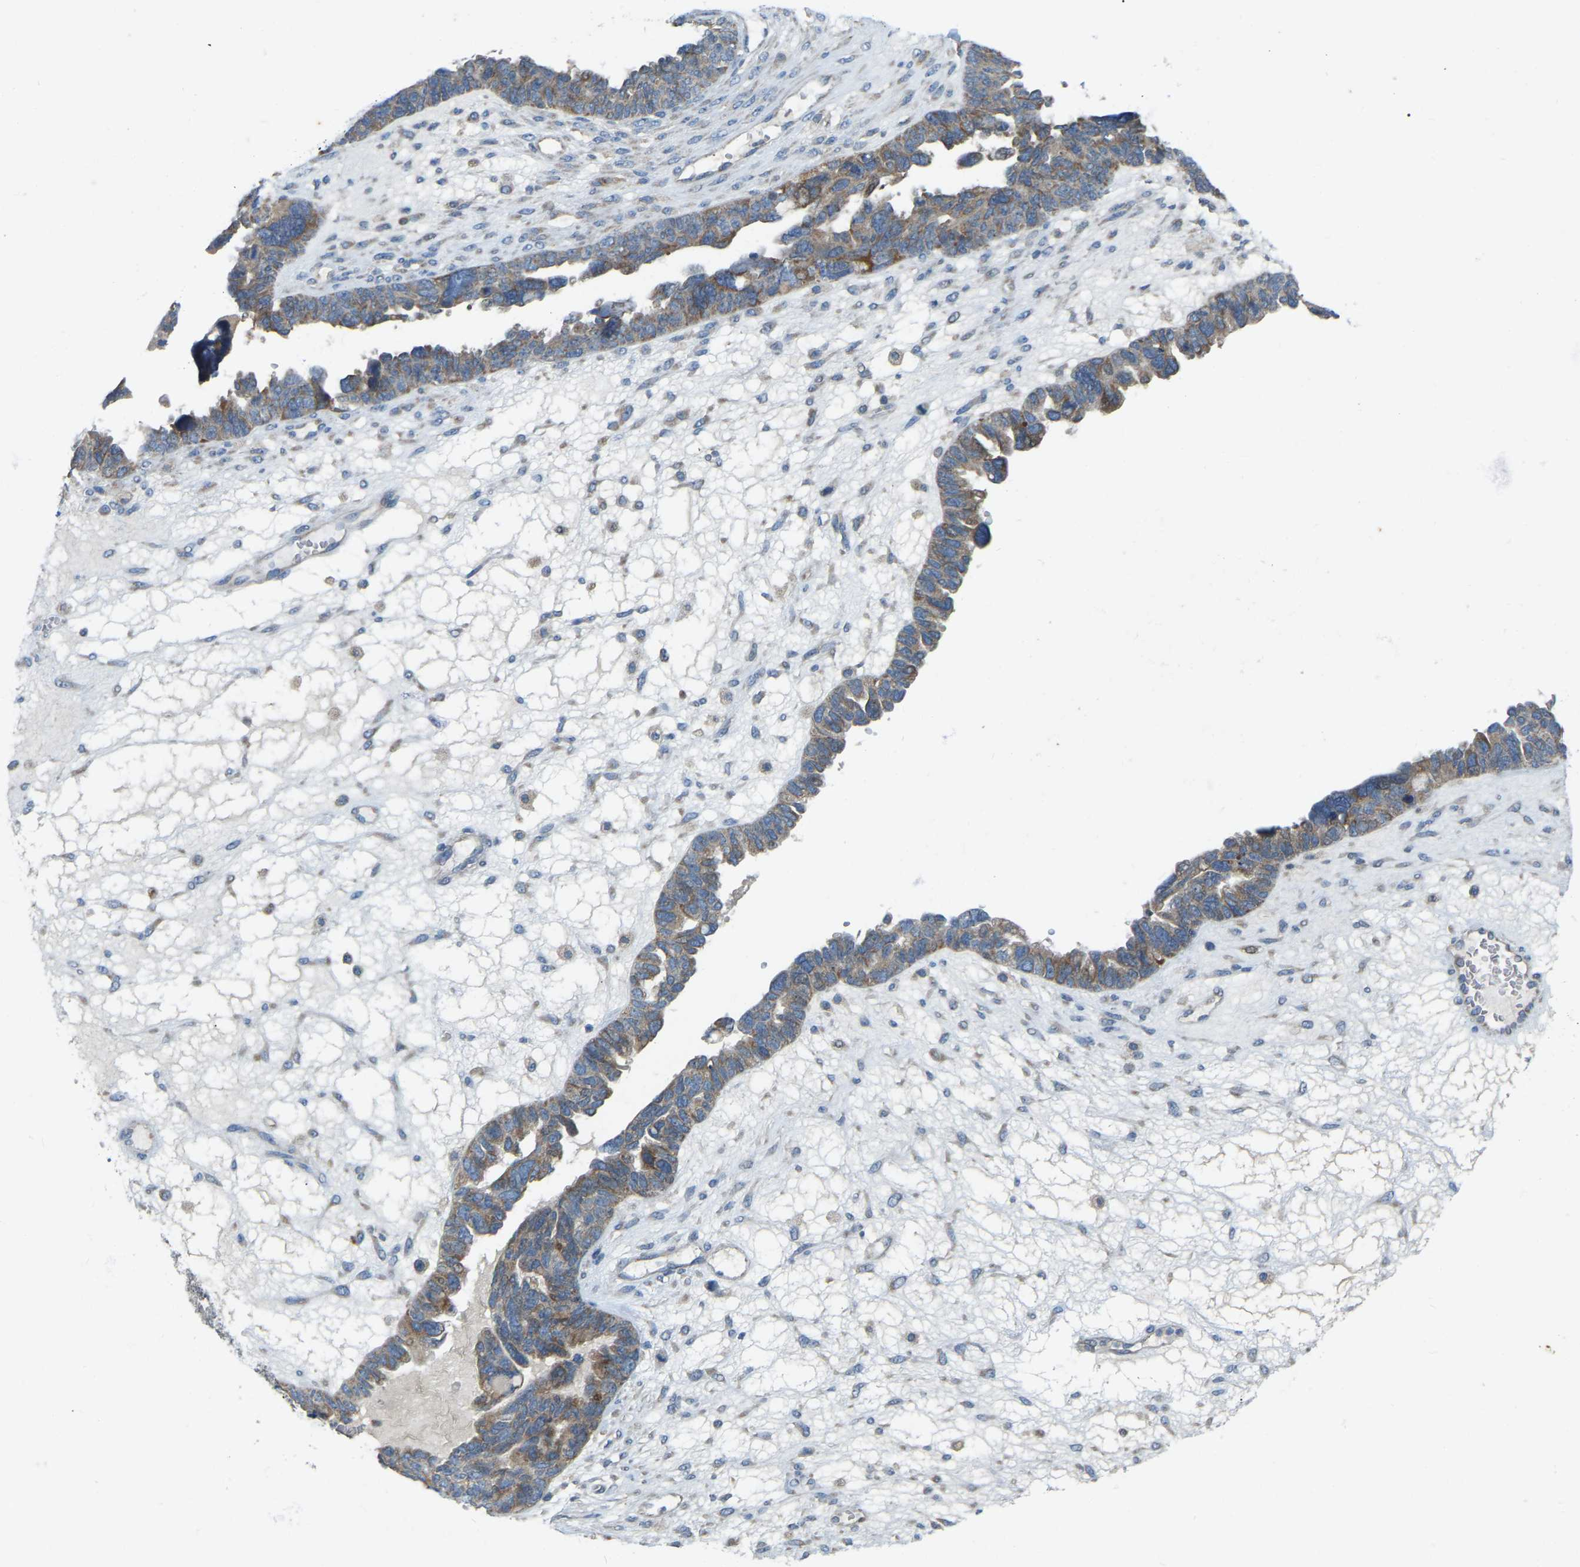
{"staining": {"intensity": "moderate", "quantity": ">75%", "location": "cytoplasmic/membranous"}, "tissue": "ovarian cancer", "cell_type": "Tumor cells", "image_type": "cancer", "snomed": [{"axis": "morphology", "description": "Cystadenocarcinoma, serous, NOS"}, {"axis": "topography", "description": "Ovary"}], "caption": "Immunohistochemical staining of human ovarian cancer displays moderate cytoplasmic/membranous protein expression in about >75% of tumor cells.", "gene": "PARL", "patient": {"sex": "female", "age": 79}}